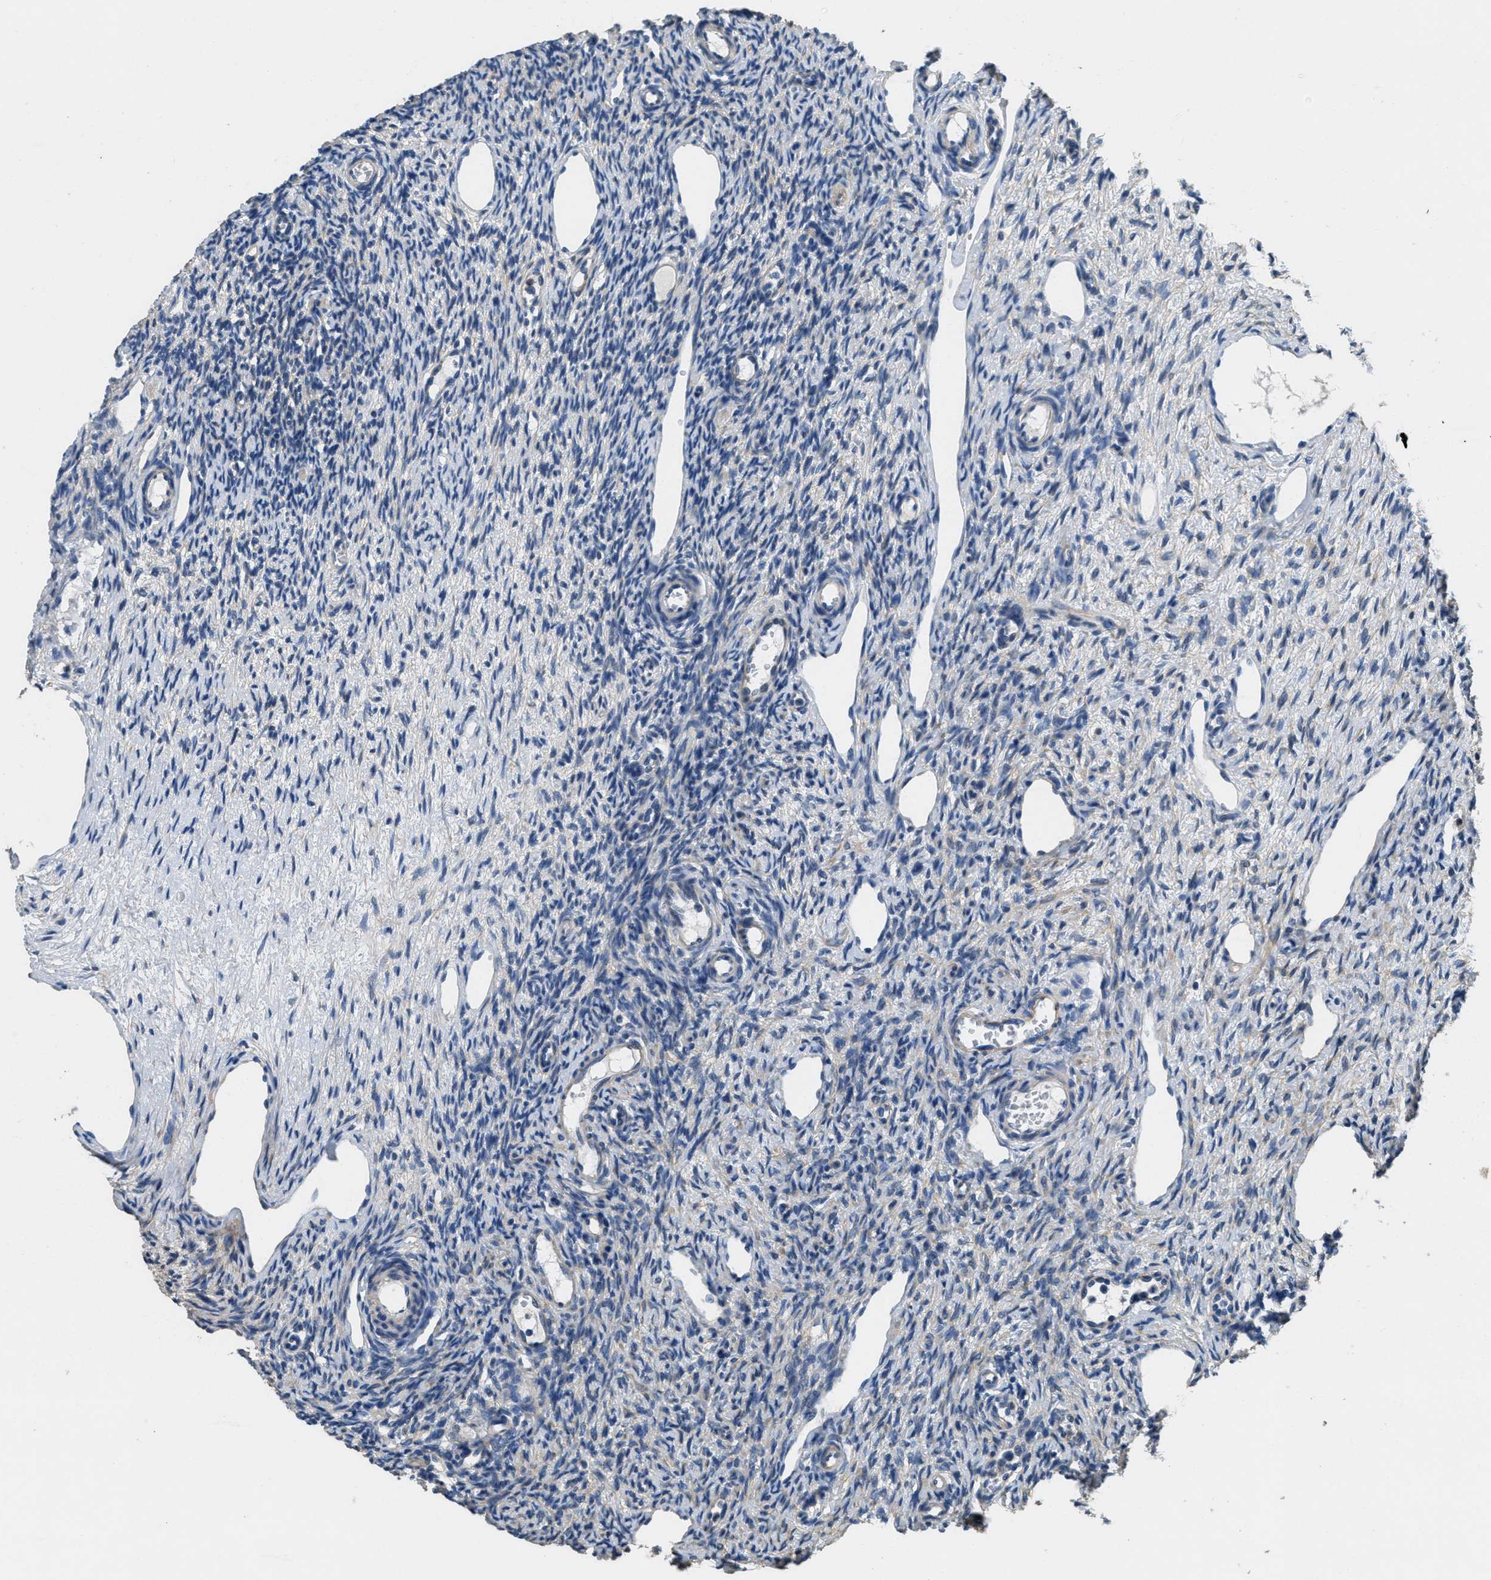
{"staining": {"intensity": "negative", "quantity": "none", "location": "none"}, "tissue": "ovary", "cell_type": "Follicle cells", "image_type": "normal", "snomed": [{"axis": "morphology", "description": "Normal tissue, NOS"}, {"axis": "topography", "description": "Ovary"}], "caption": "The immunohistochemistry image has no significant expression in follicle cells of ovary.", "gene": "TOMM70", "patient": {"sex": "female", "age": 33}}